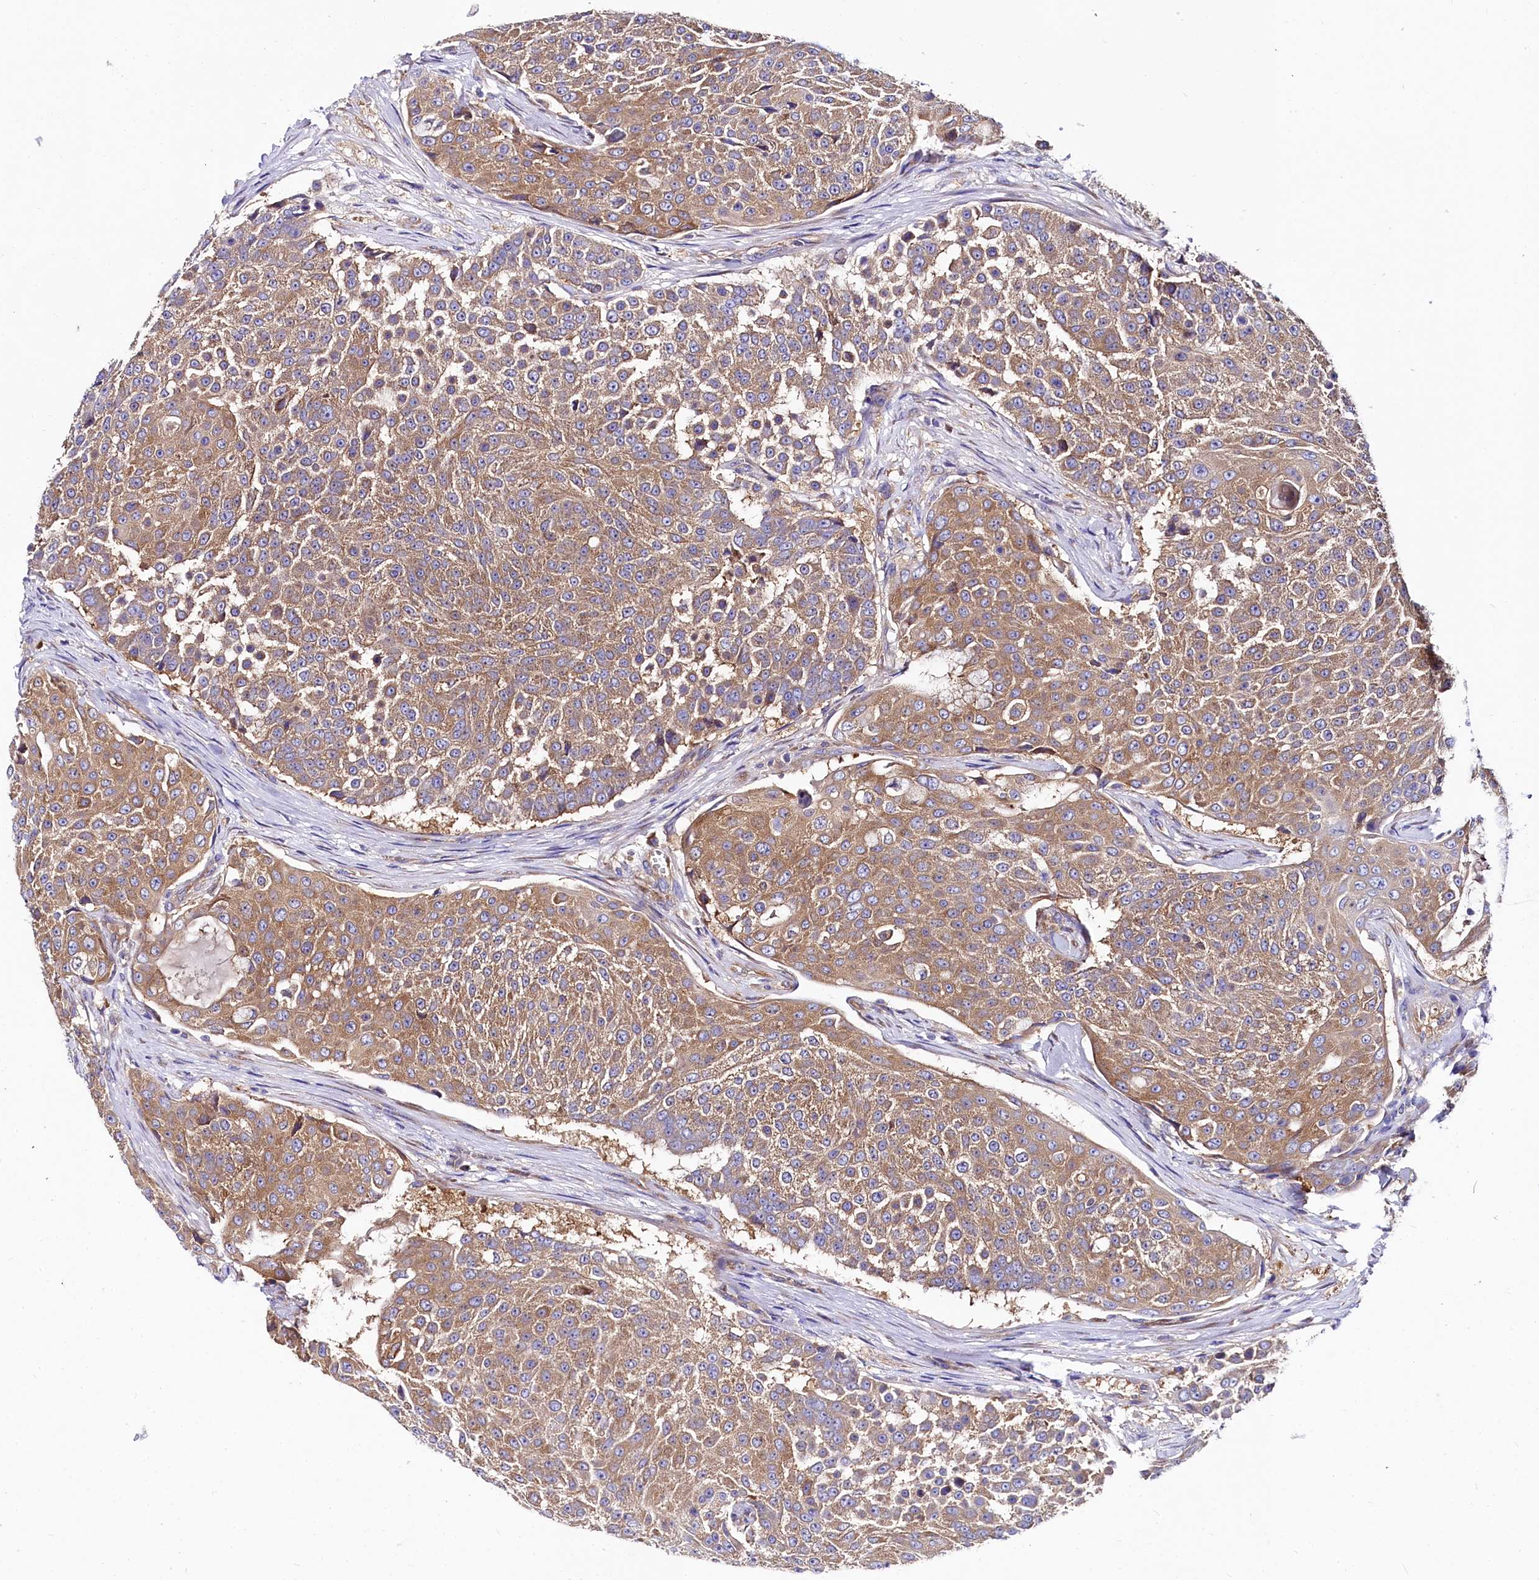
{"staining": {"intensity": "moderate", "quantity": ">75%", "location": "cytoplasmic/membranous"}, "tissue": "urothelial cancer", "cell_type": "Tumor cells", "image_type": "cancer", "snomed": [{"axis": "morphology", "description": "Urothelial carcinoma, High grade"}, {"axis": "topography", "description": "Urinary bladder"}], "caption": "An IHC histopathology image of neoplastic tissue is shown. Protein staining in brown shows moderate cytoplasmic/membranous positivity in urothelial cancer within tumor cells. The protein of interest is shown in brown color, while the nuclei are stained blue.", "gene": "QARS1", "patient": {"sex": "female", "age": 63}}